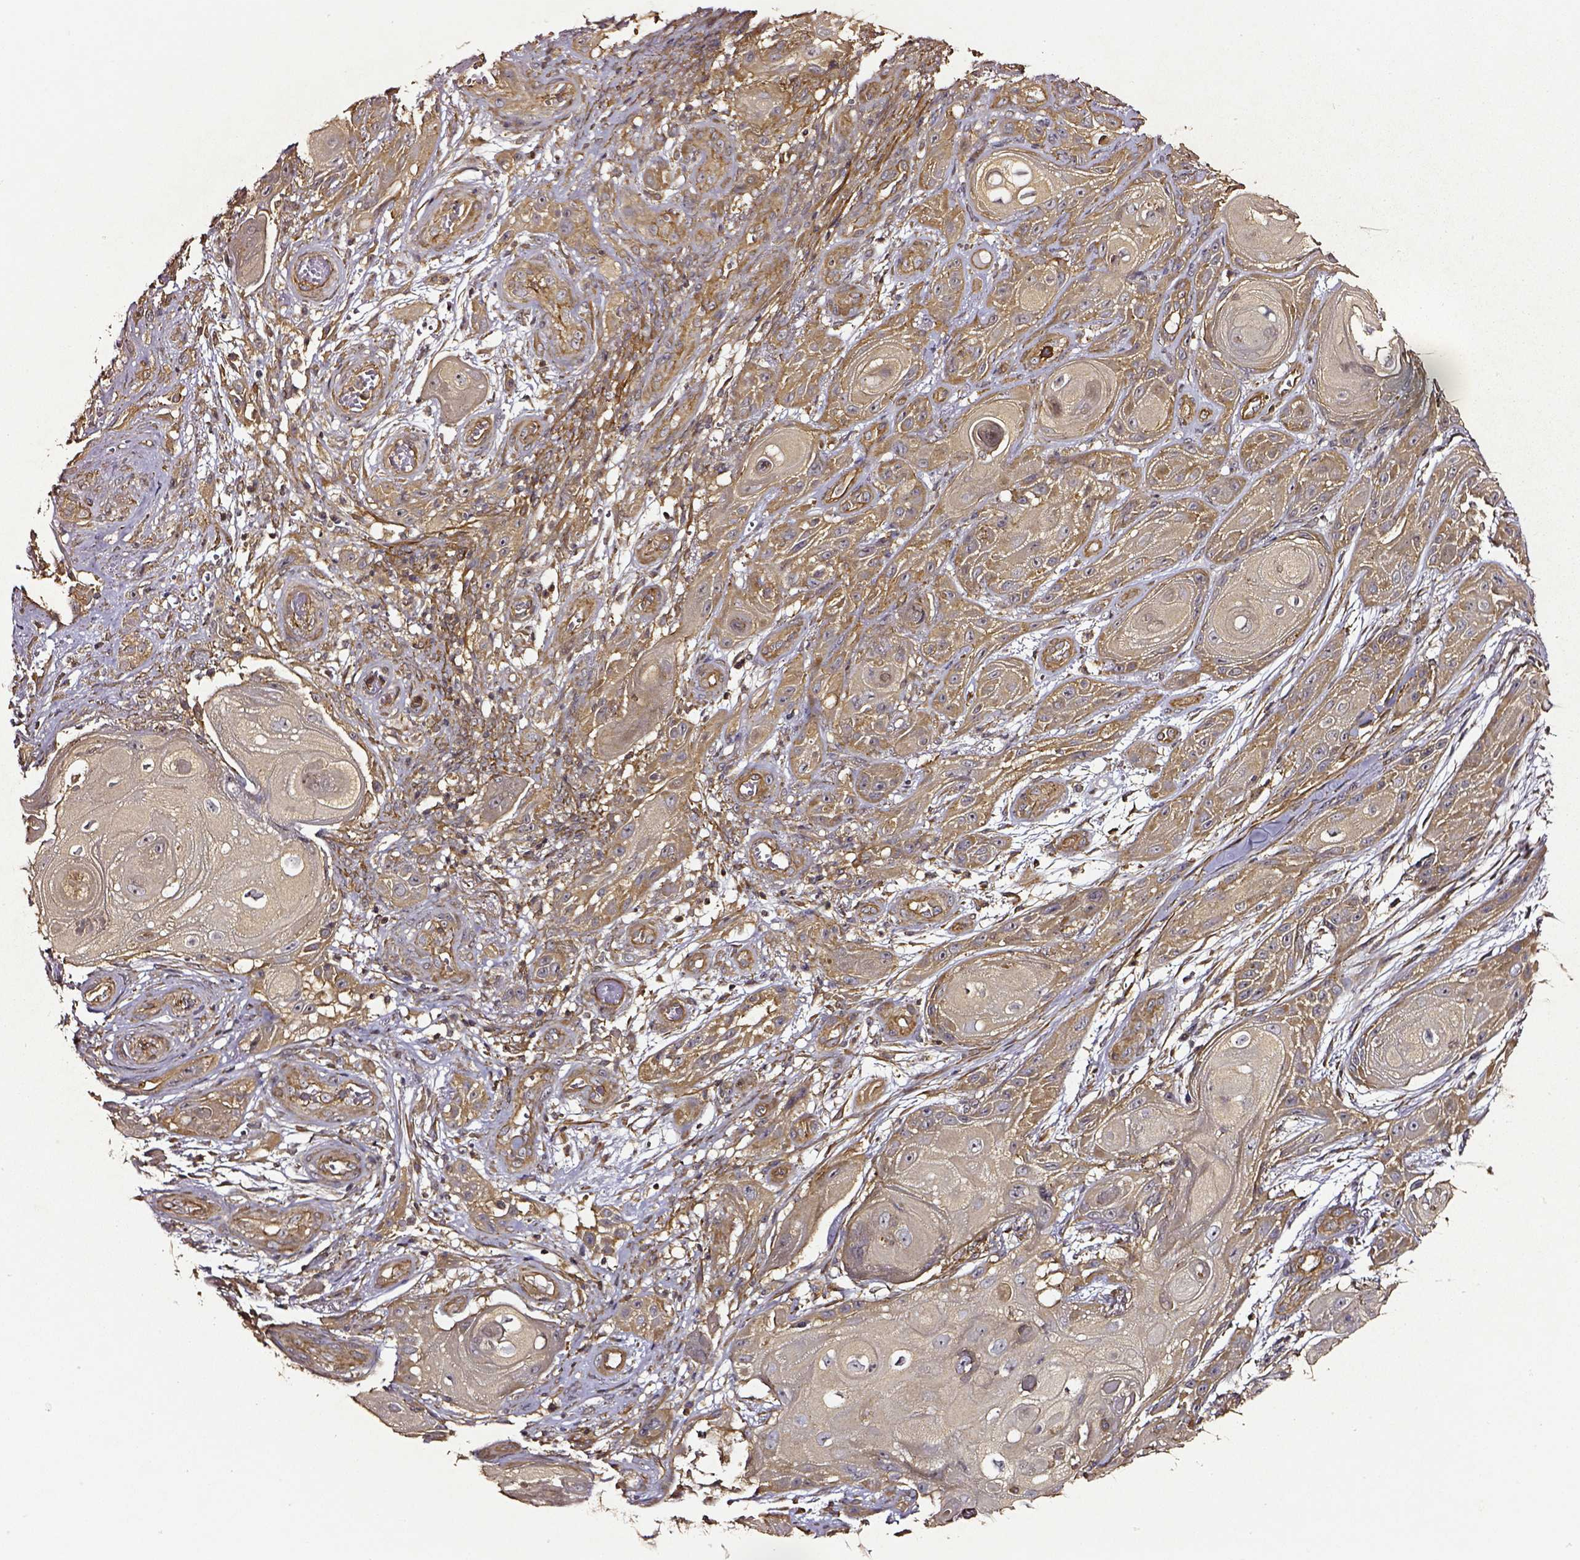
{"staining": {"intensity": "moderate", "quantity": ">75%", "location": "cytoplasmic/membranous"}, "tissue": "skin cancer", "cell_type": "Tumor cells", "image_type": "cancer", "snomed": [{"axis": "morphology", "description": "Squamous cell carcinoma, NOS"}, {"axis": "topography", "description": "Skin"}], "caption": "Immunohistochemical staining of human skin cancer reveals moderate cytoplasmic/membranous protein expression in about >75% of tumor cells. (brown staining indicates protein expression, while blue staining denotes nuclei).", "gene": "RASSF5", "patient": {"sex": "male", "age": 62}}